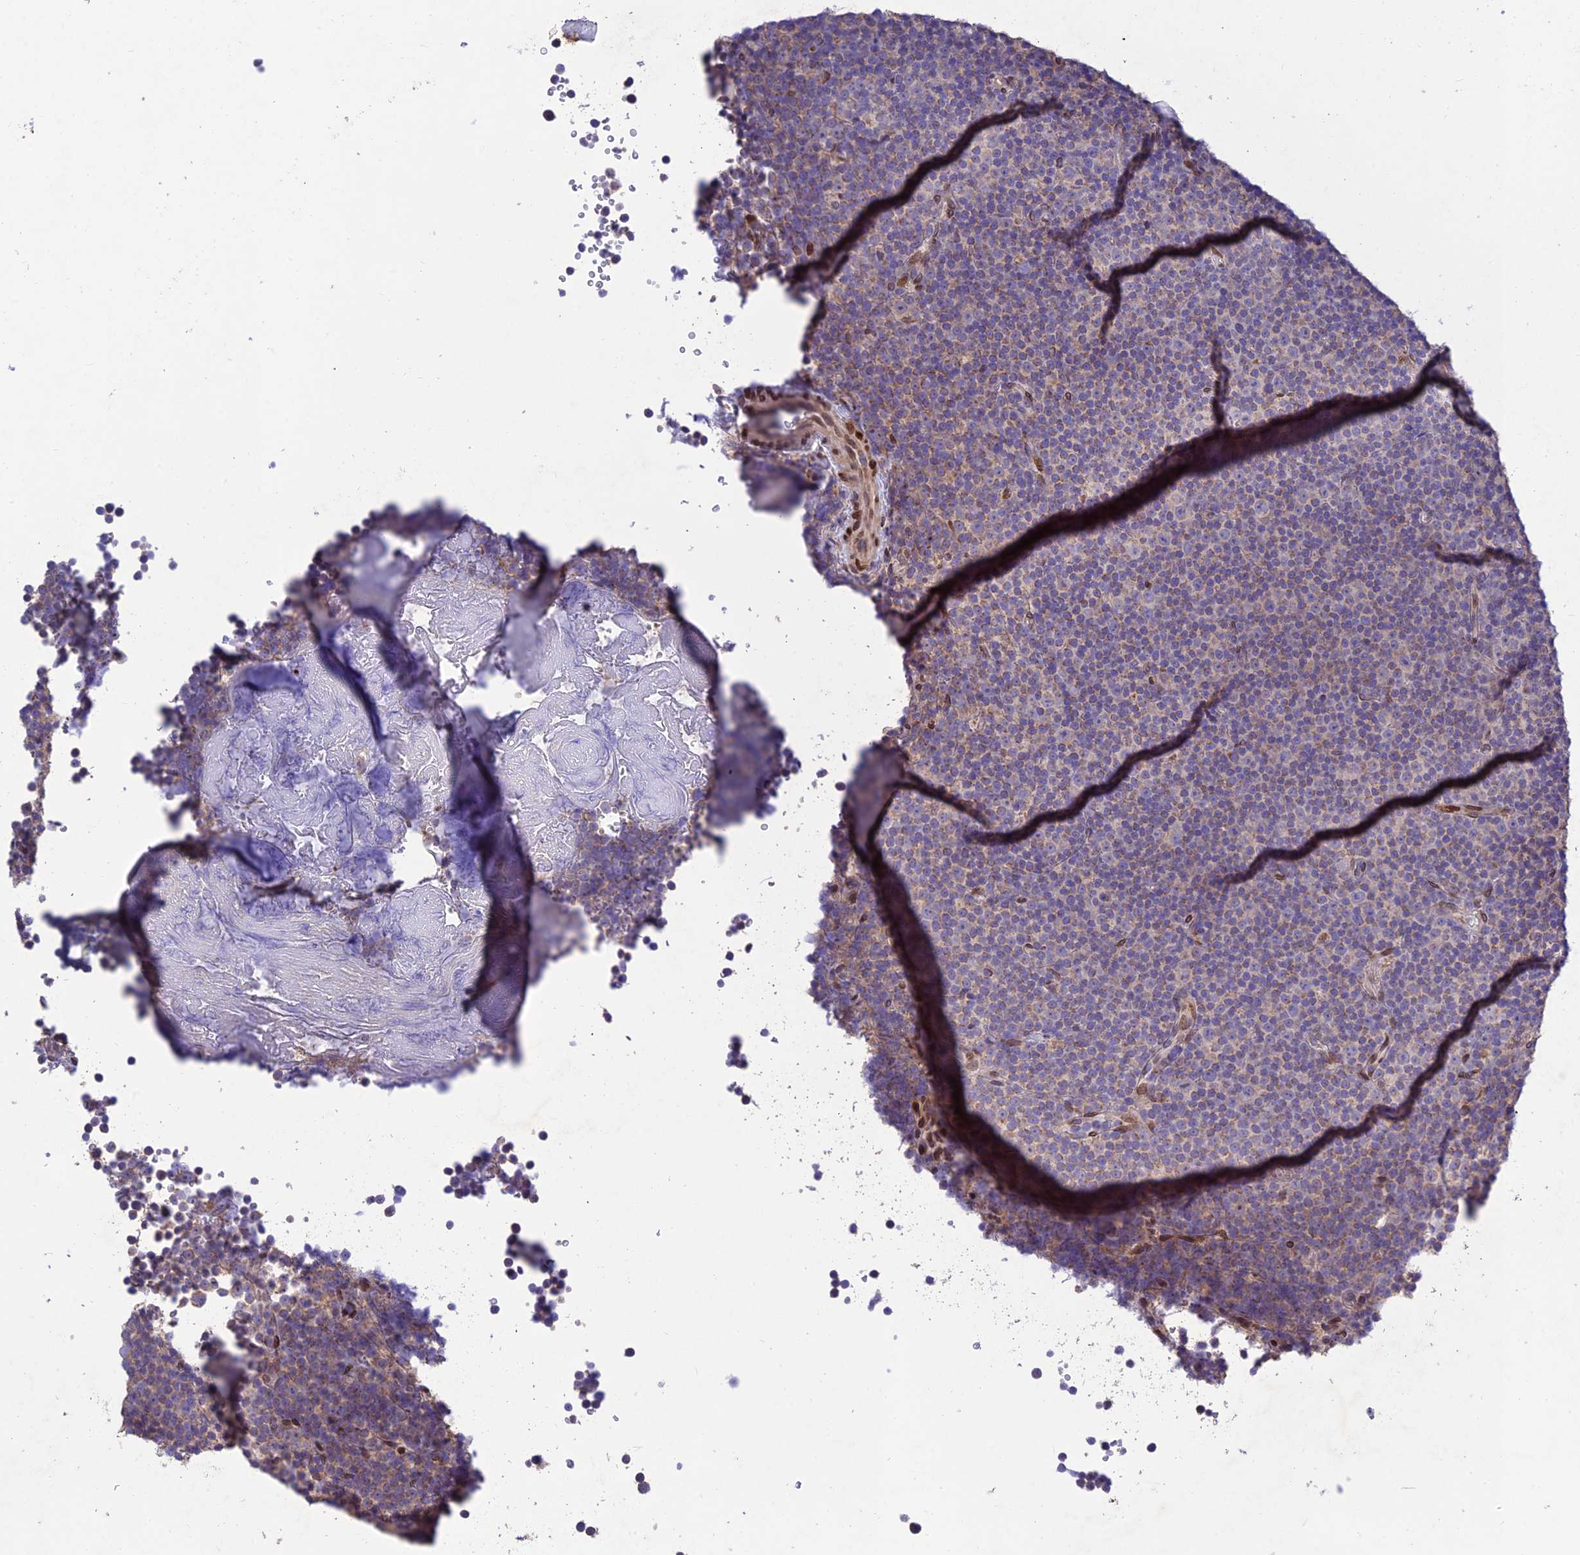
{"staining": {"intensity": "negative", "quantity": "none", "location": "none"}, "tissue": "lymphoma", "cell_type": "Tumor cells", "image_type": "cancer", "snomed": [{"axis": "morphology", "description": "Malignant lymphoma, non-Hodgkin's type, Low grade"}, {"axis": "topography", "description": "Lymph node"}], "caption": "Low-grade malignant lymphoma, non-Hodgkin's type was stained to show a protein in brown. There is no significant positivity in tumor cells.", "gene": "MGAT2", "patient": {"sex": "female", "age": 67}}